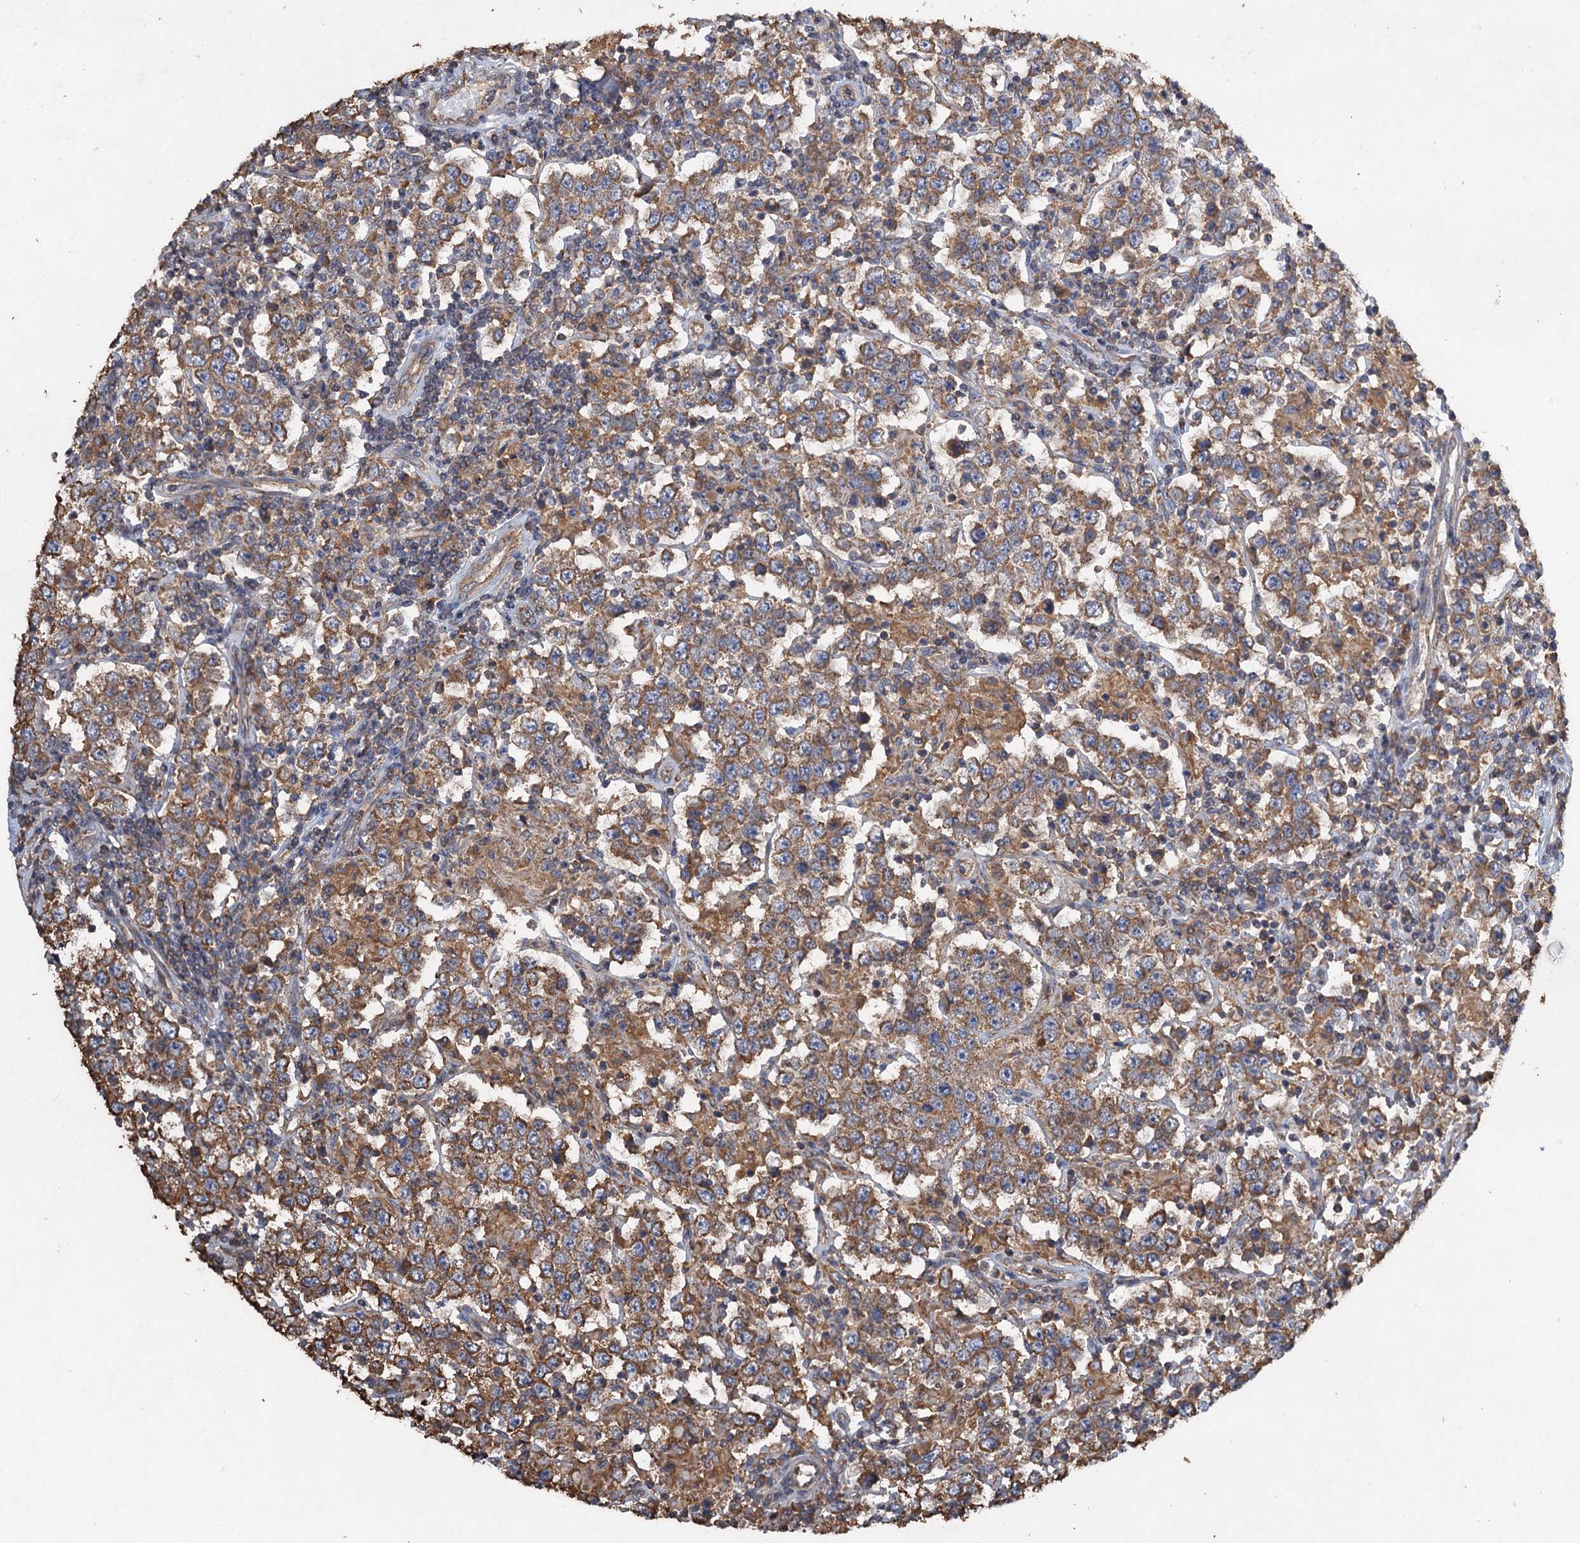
{"staining": {"intensity": "moderate", "quantity": ">75%", "location": "cytoplasmic/membranous"}, "tissue": "testis cancer", "cell_type": "Tumor cells", "image_type": "cancer", "snomed": [{"axis": "morphology", "description": "Normal tissue, NOS"}, {"axis": "morphology", "description": "Urothelial carcinoma, High grade"}, {"axis": "morphology", "description": "Seminoma, NOS"}, {"axis": "morphology", "description": "Carcinoma, Embryonal, NOS"}, {"axis": "topography", "description": "Urinary bladder"}, {"axis": "topography", "description": "Testis"}], "caption": "Protein expression analysis of human testis cancer (seminoma) reveals moderate cytoplasmic/membranous positivity in about >75% of tumor cells.", "gene": "SCUBE3", "patient": {"sex": "male", "age": 41}}